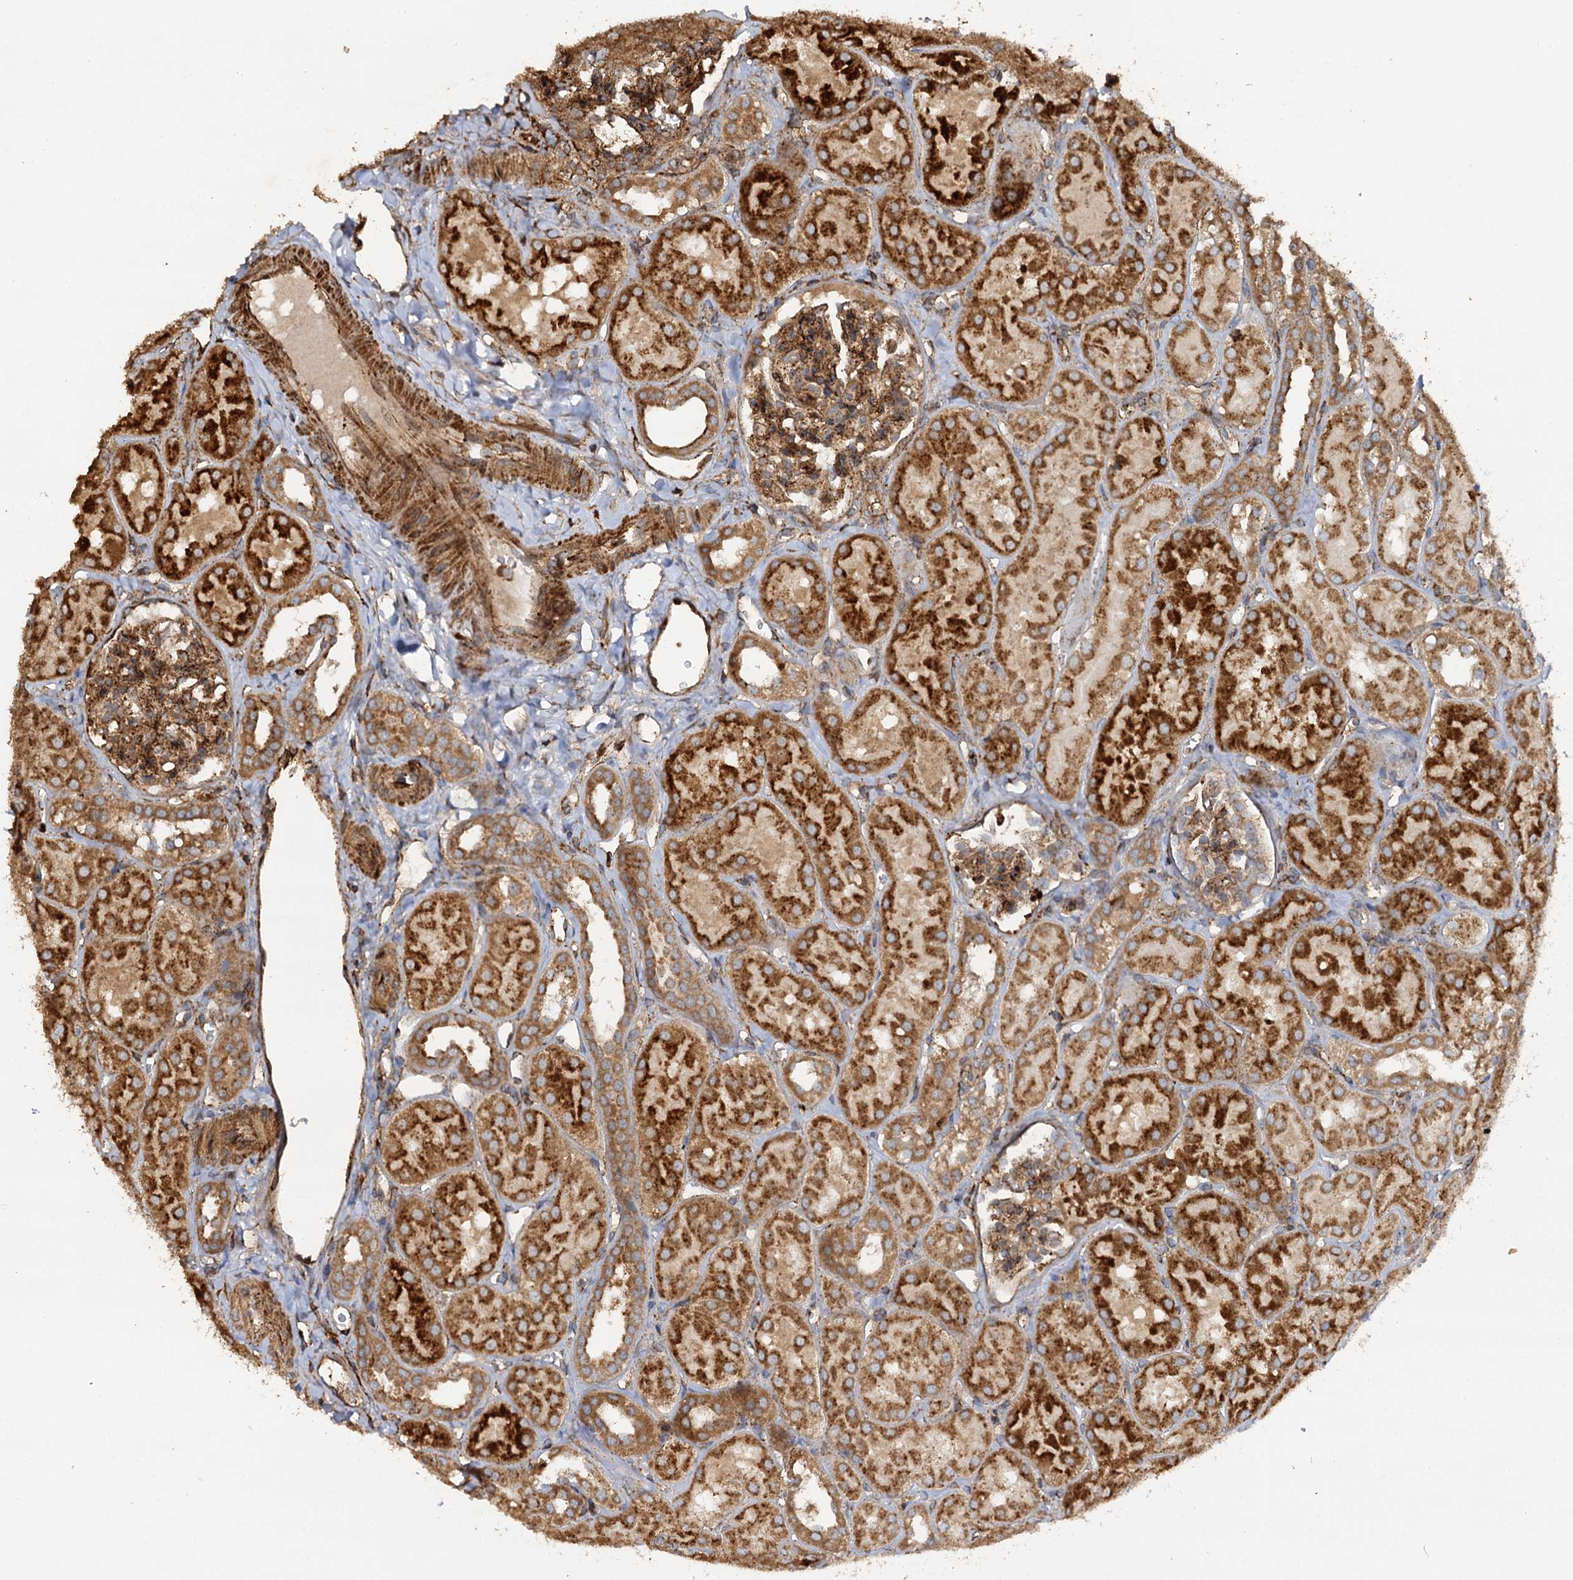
{"staining": {"intensity": "moderate", "quantity": ">75%", "location": "cytoplasmic/membranous"}, "tissue": "kidney", "cell_type": "Cells in glomeruli", "image_type": "normal", "snomed": [{"axis": "morphology", "description": "Normal tissue, NOS"}, {"axis": "topography", "description": "Kidney"}, {"axis": "topography", "description": "Urinary bladder"}], "caption": "The photomicrograph demonstrates immunohistochemical staining of normal kidney. There is moderate cytoplasmic/membranous positivity is seen in approximately >75% of cells in glomeruli. The protein of interest is shown in brown color, while the nuclei are stained blue.", "gene": "WDR73", "patient": {"sex": "male", "age": 16}}